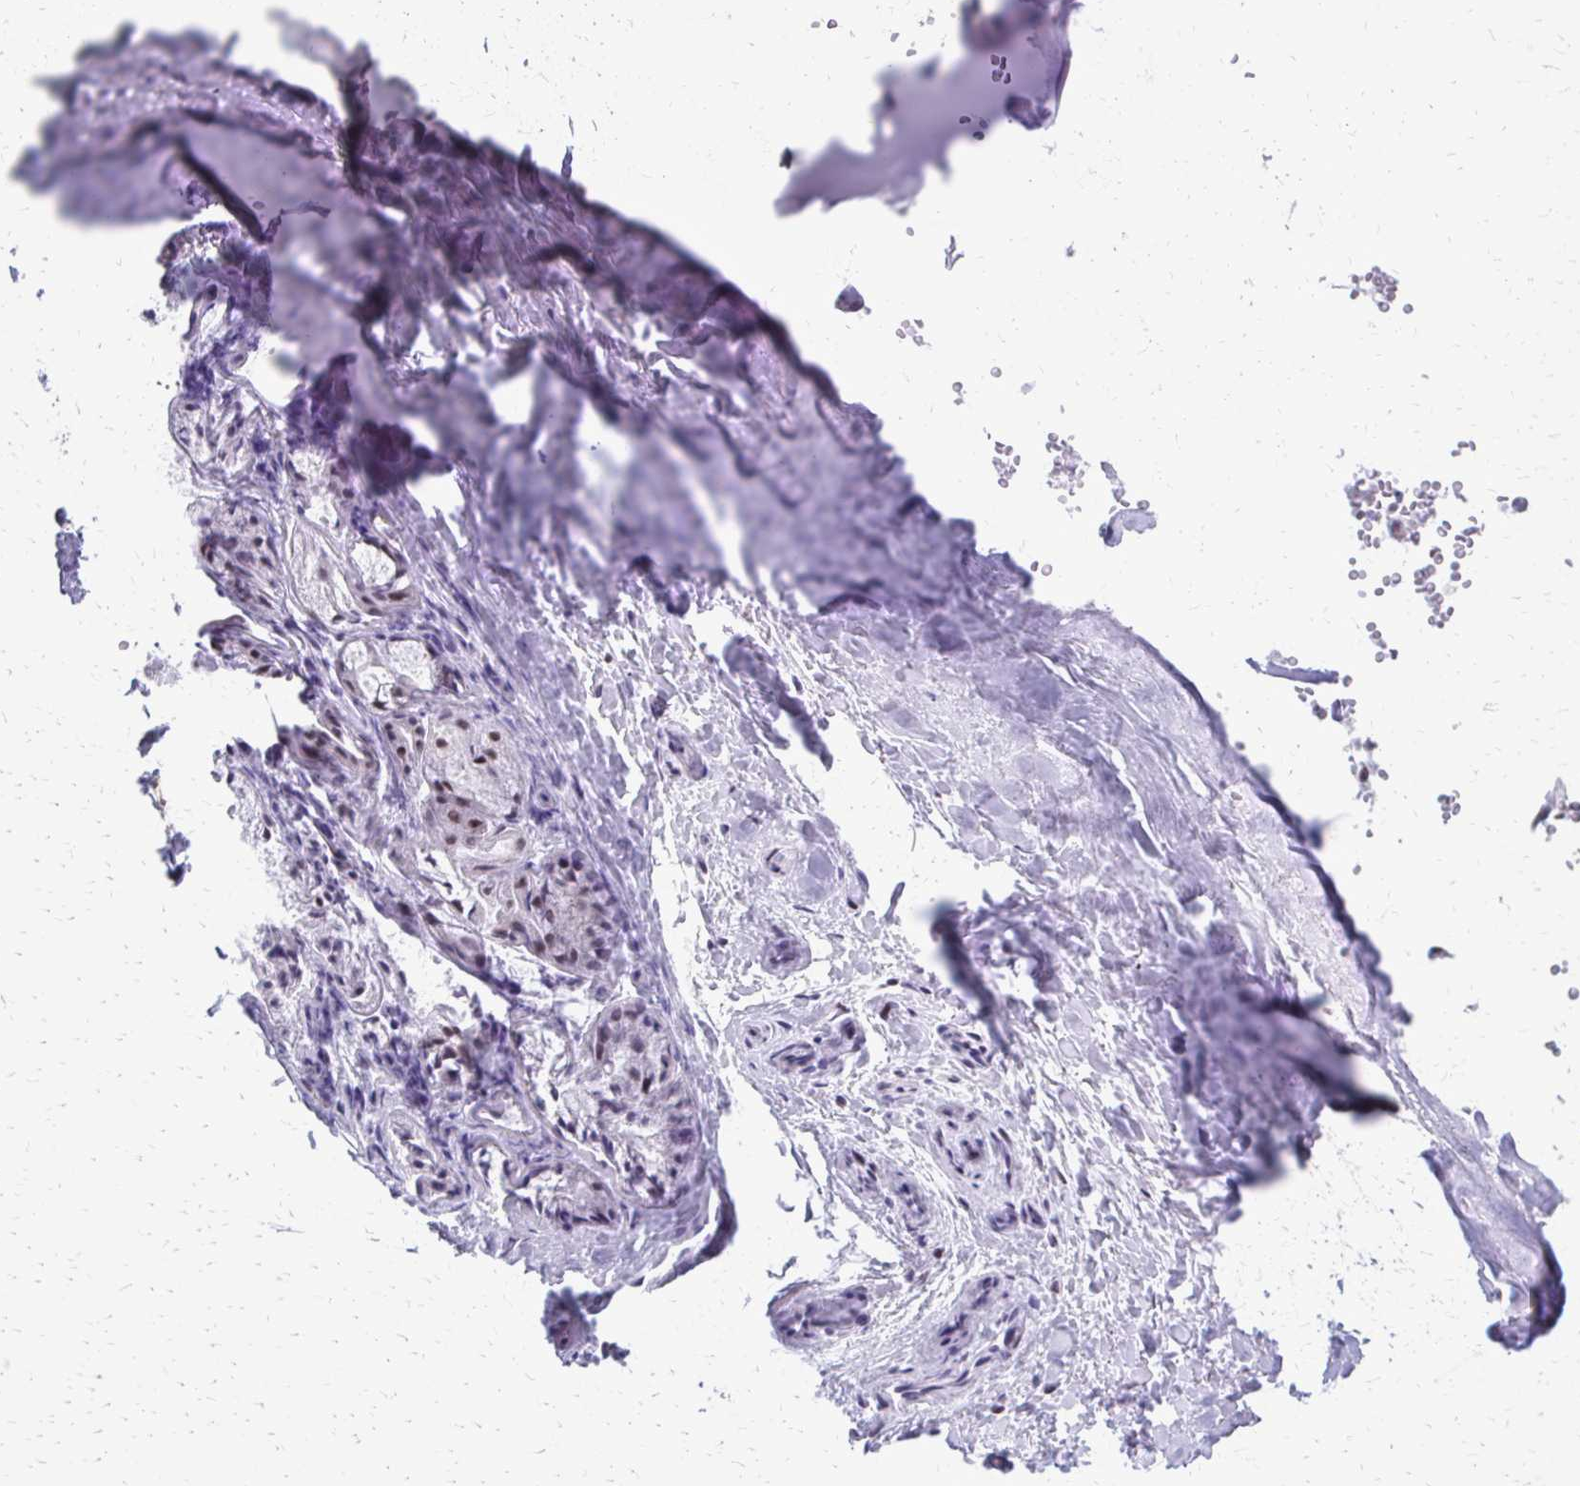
{"staining": {"intensity": "negative", "quantity": "none", "location": "none"}, "tissue": "adipose tissue", "cell_type": "Adipocytes", "image_type": "normal", "snomed": [{"axis": "morphology", "description": "Normal tissue, NOS"}, {"axis": "topography", "description": "Cartilage tissue"}, {"axis": "topography", "description": "Nasopharynx"}, {"axis": "topography", "description": "Thyroid gland"}], "caption": "Micrograph shows no protein staining in adipocytes of unremarkable adipose tissue.", "gene": "SS18", "patient": {"sex": "male", "age": 63}}